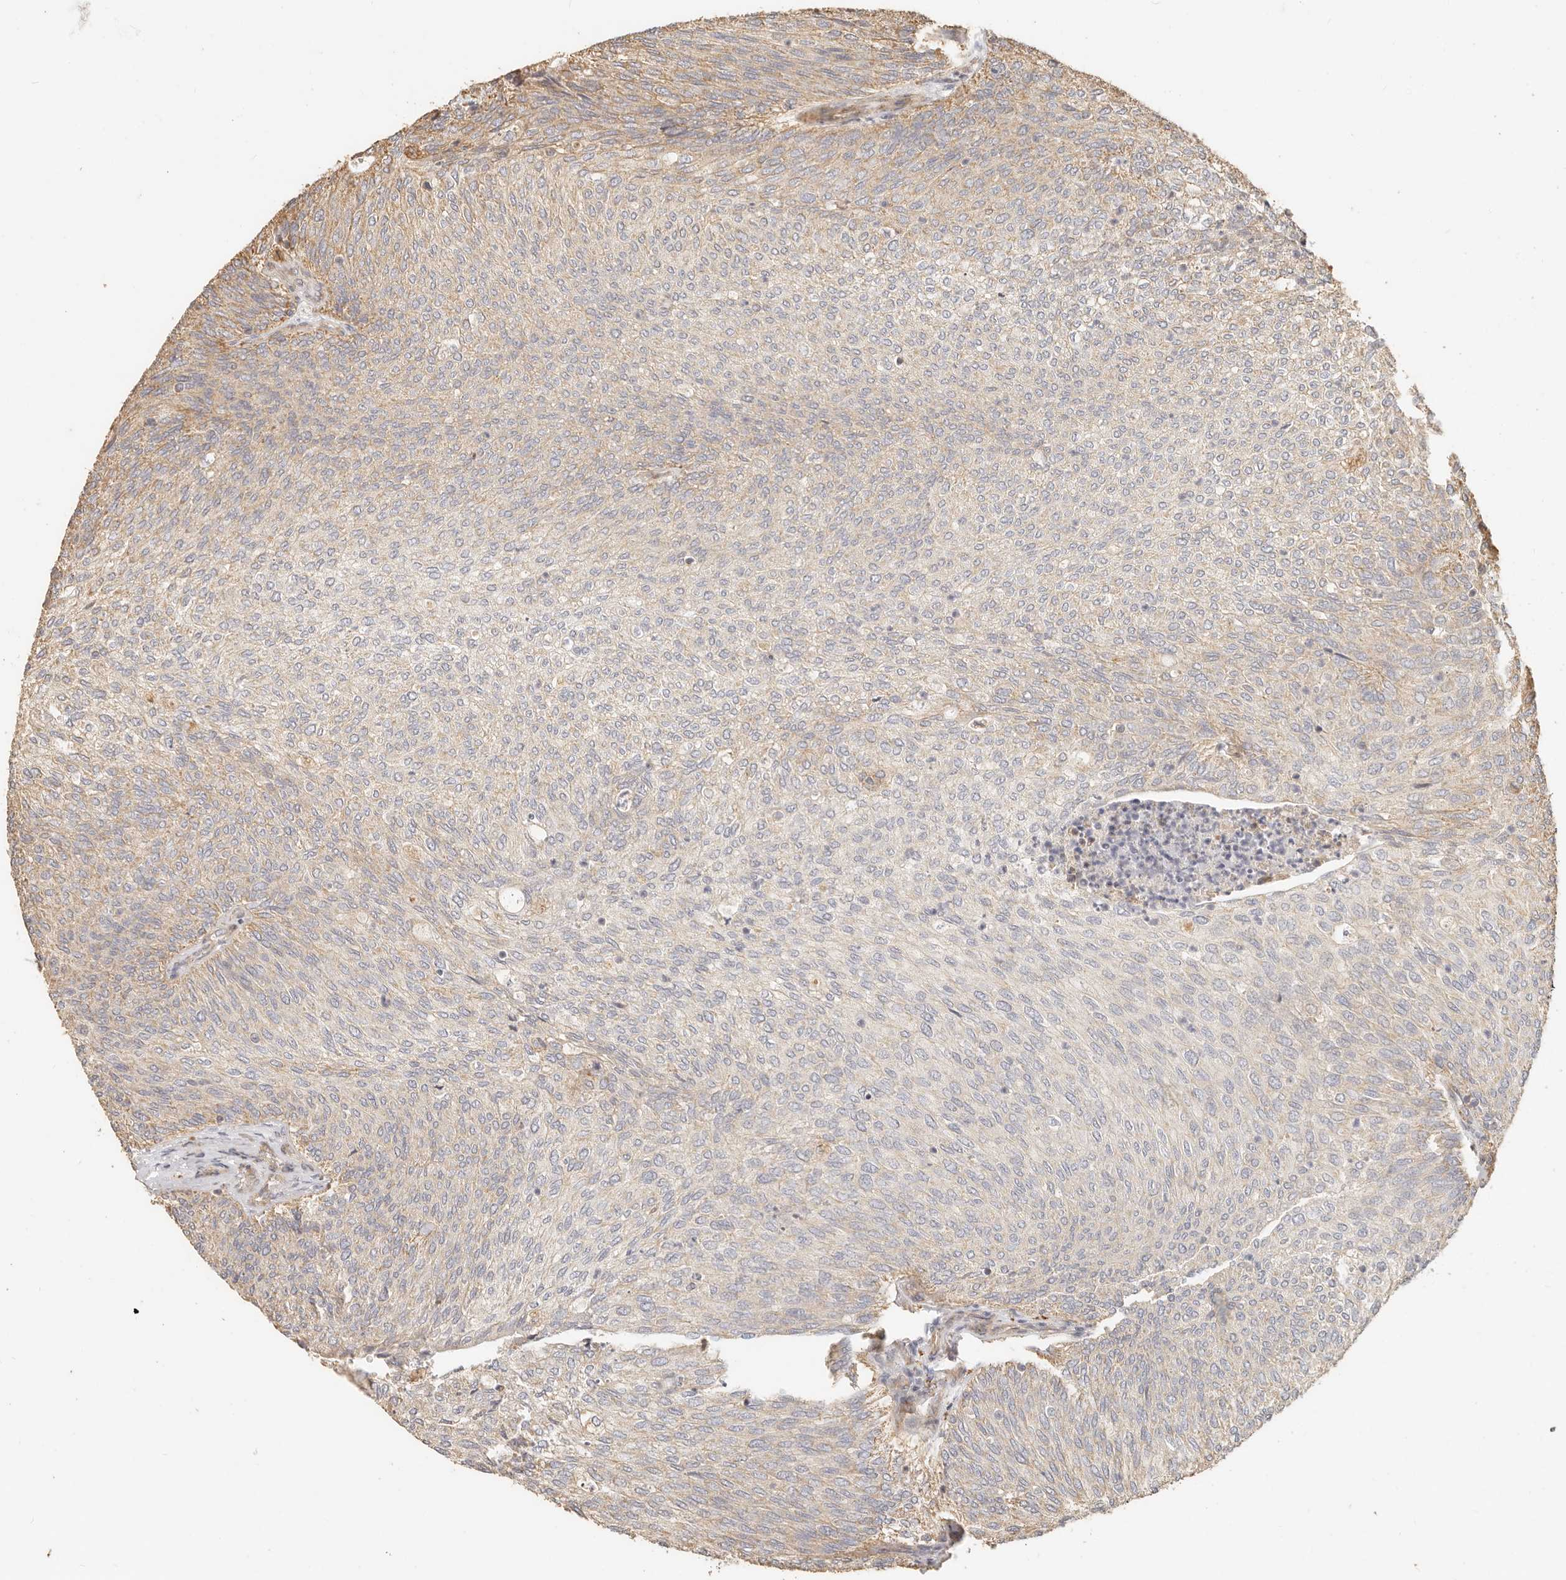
{"staining": {"intensity": "weak", "quantity": "25%-75%", "location": "cytoplasmic/membranous"}, "tissue": "urothelial cancer", "cell_type": "Tumor cells", "image_type": "cancer", "snomed": [{"axis": "morphology", "description": "Urothelial carcinoma, Low grade"}, {"axis": "topography", "description": "Urinary bladder"}], "caption": "Tumor cells display weak cytoplasmic/membranous positivity in approximately 25%-75% of cells in urothelial cancer.", "gene": "PTPN22", "patient": {"sex": "female", "age": 79}}